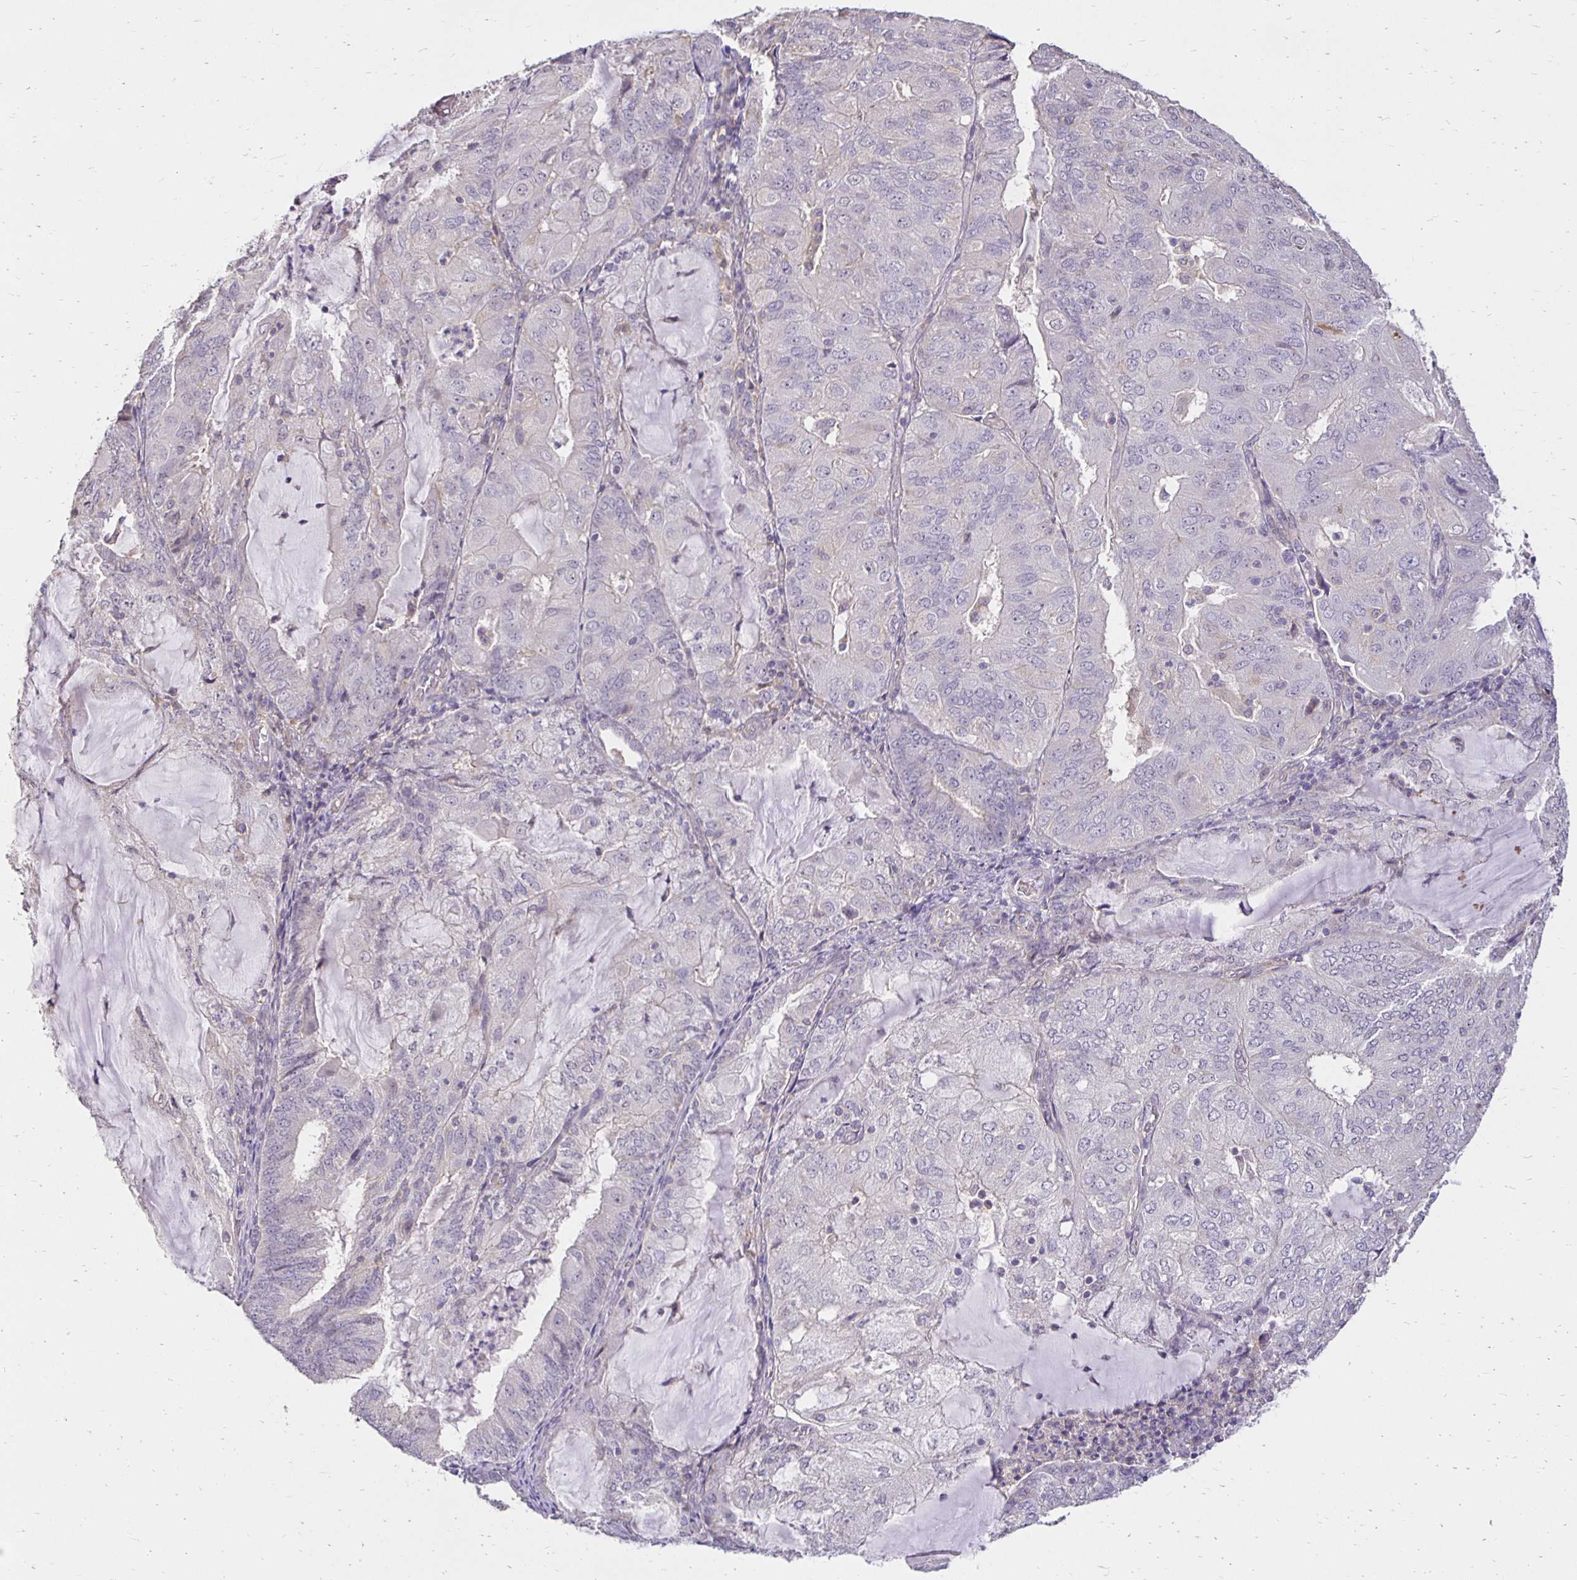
{"staining": {"intensity": "negative", "quantity": "none", "location": "none"}, "tissue": "endometrial cancer", "cell_type": "Tumor cells", "image_type": "cancer", "snomed": [{"axis": "morphology", "description": "Adenocarcinoma, NOS"}, {"axis": "topography", "description": "Endometrium"}], "caption": "Immunohistochemistry micrograph of human endometrial cancer stained for a protein (brown), which shows no staining in tumor cells.", "gene": "PNPLA3", "patient": {"sex": "female", "age": 81}}